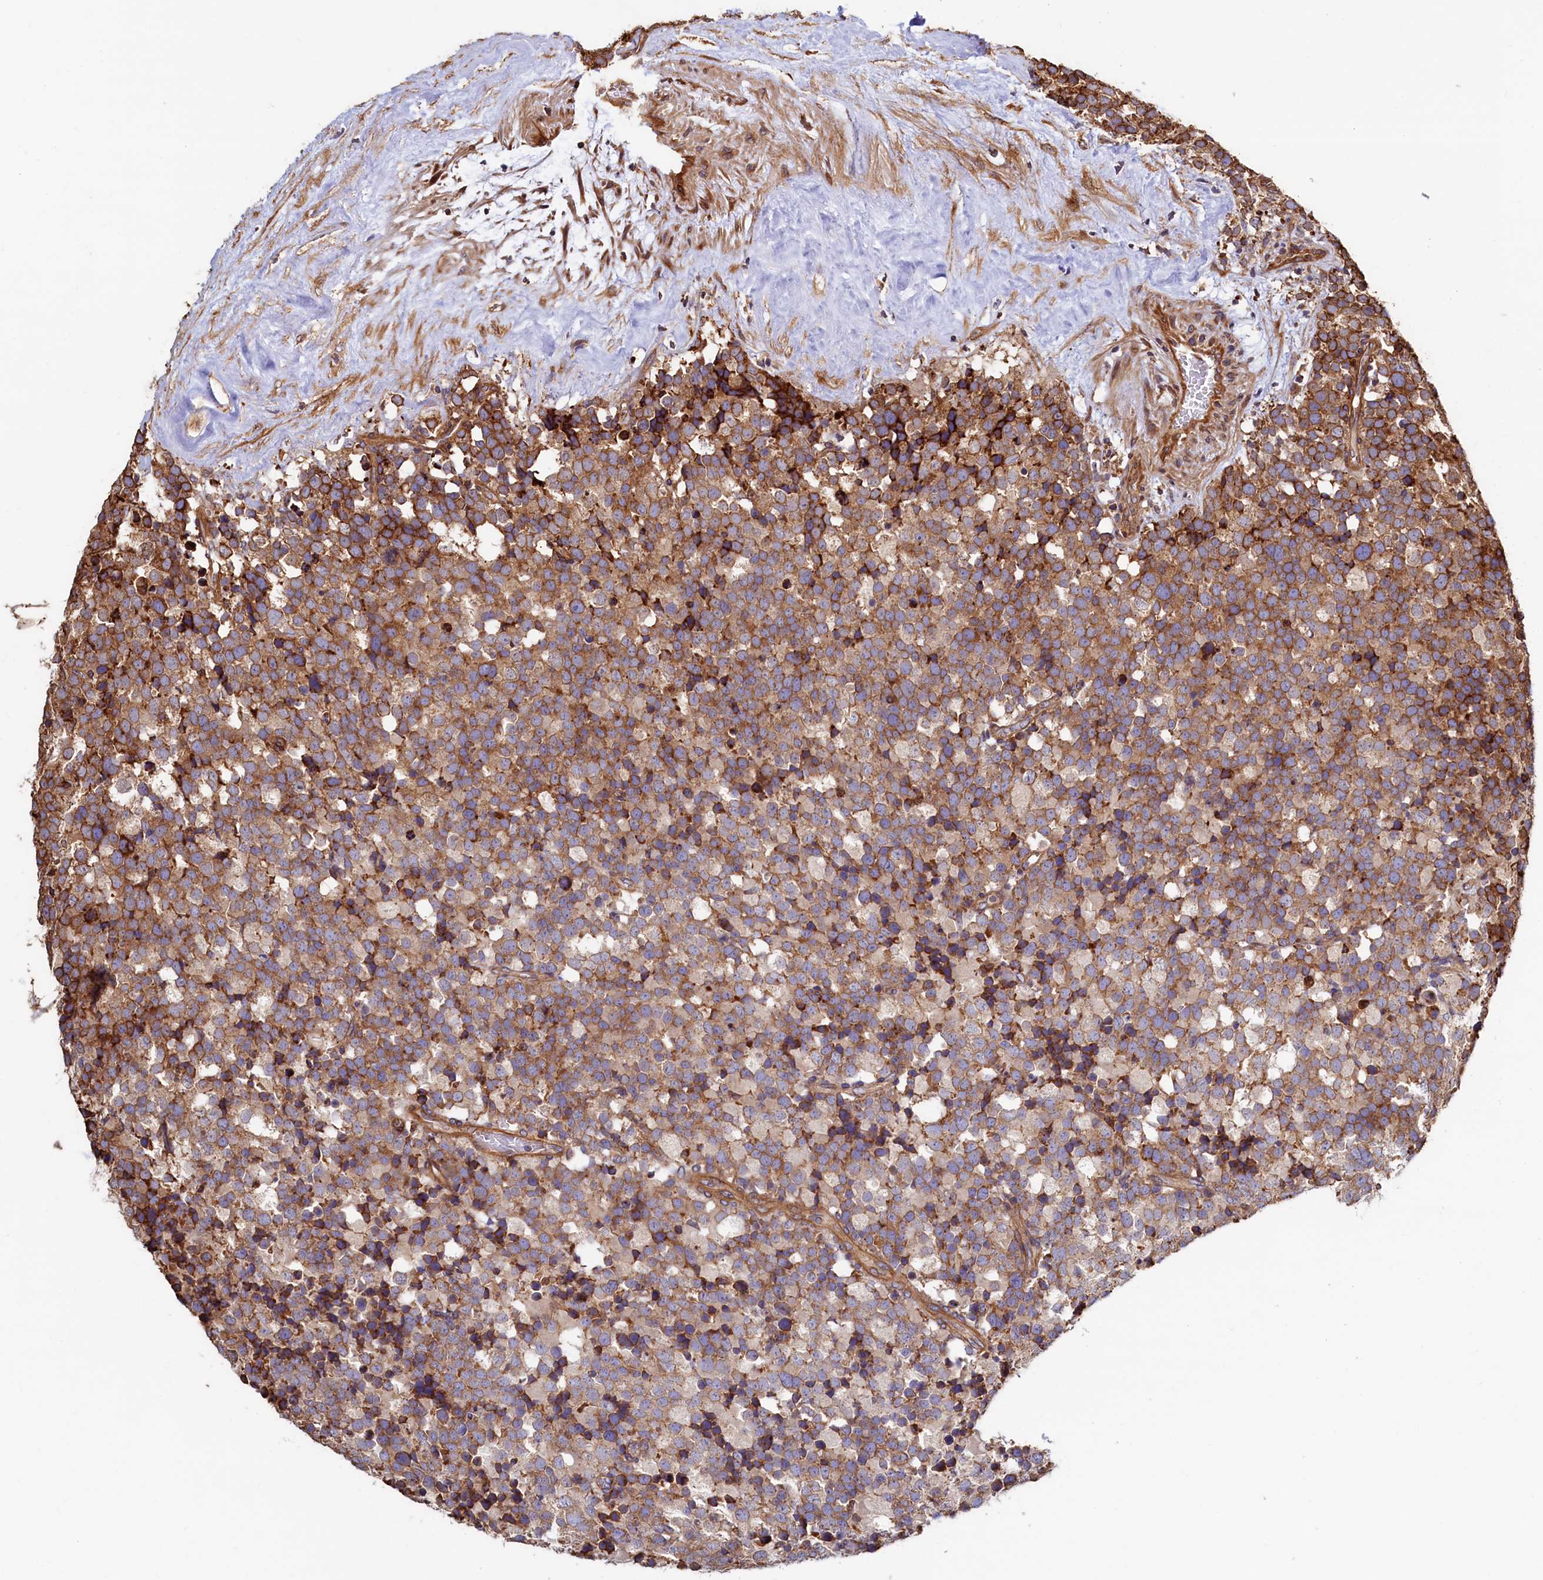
{"staining": {"intensity": "moderate", "quantity": ">75%", "location": "cytoplasmic/membranous"}, "tissue": "testis cancer", "cell_type": "Tumor cells", "image_type": "cancer", "snomed": [{"axis": "morphology", "description": "Seminoma, NOS"}, {"axis": "topography", "description": "Testis"}], "caption": "Tumor cells exhibit moderate cytoplasmic/membranous expression in about >75% of cells in testis cancer.", "gene": "ATXN2L", "patient": {"sex": "male", "age": 71}}